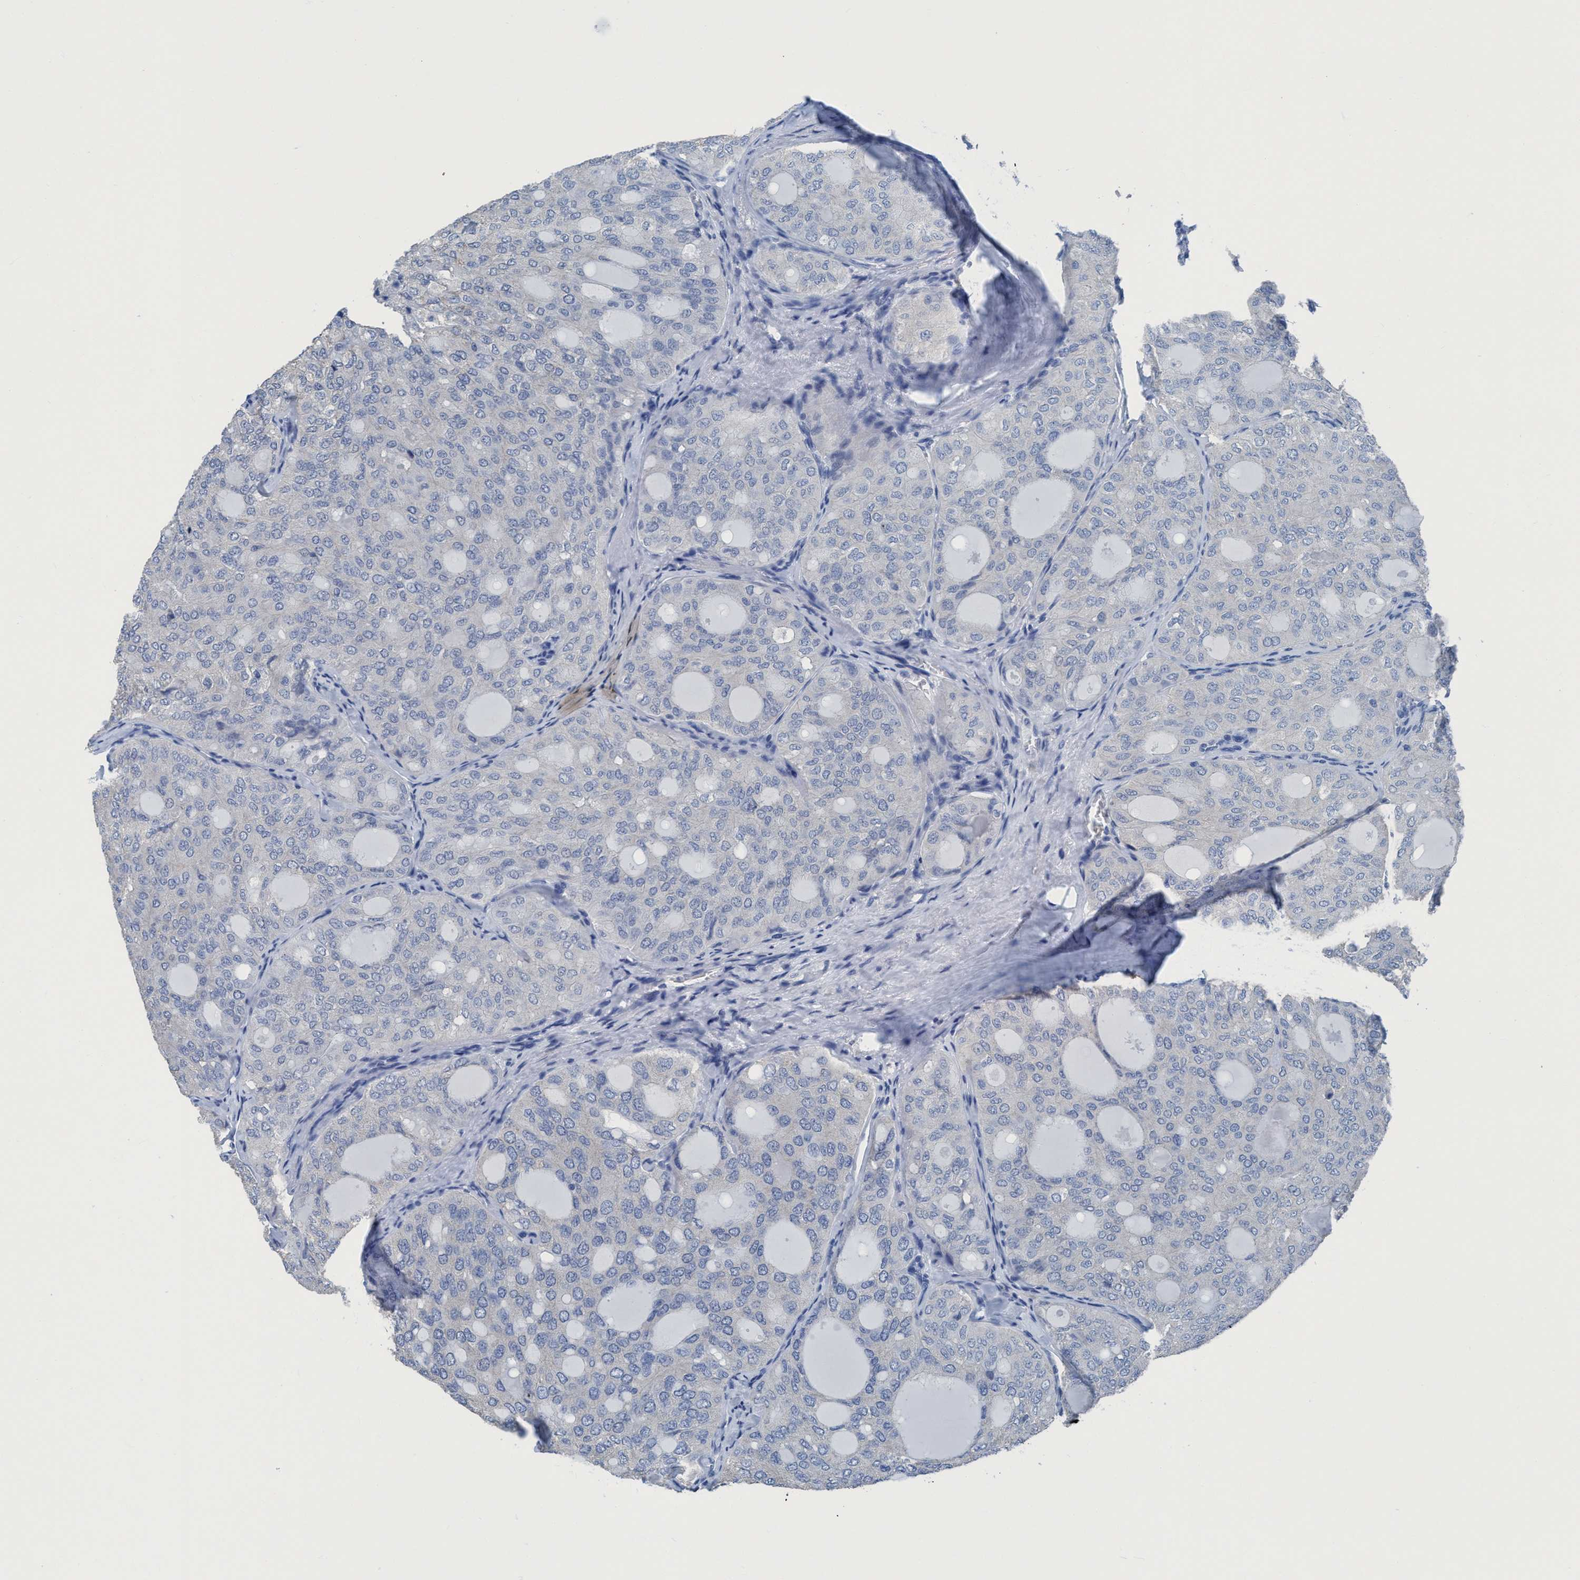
{"staining": {"intensity": "negative", "quantity": "none", "location": "none"}, "tissue": "thyroid cancer", "cell_type": "Tumor cells", "image_type": "cancer", "snomed": [{"axis": "morphology", "description": "Follicular adenoma carcinoma, NOS"}, {"axis": "topography", "description": "Thyroid gland"}], "caption": "Human thyroid follicular adenoma carcinoma stained for a protein using immunohistochemistry (IHC) reveals no staining in tumor cells.", "gene": "DNAI1", "patient": {"sex": "male", "age": 75}}